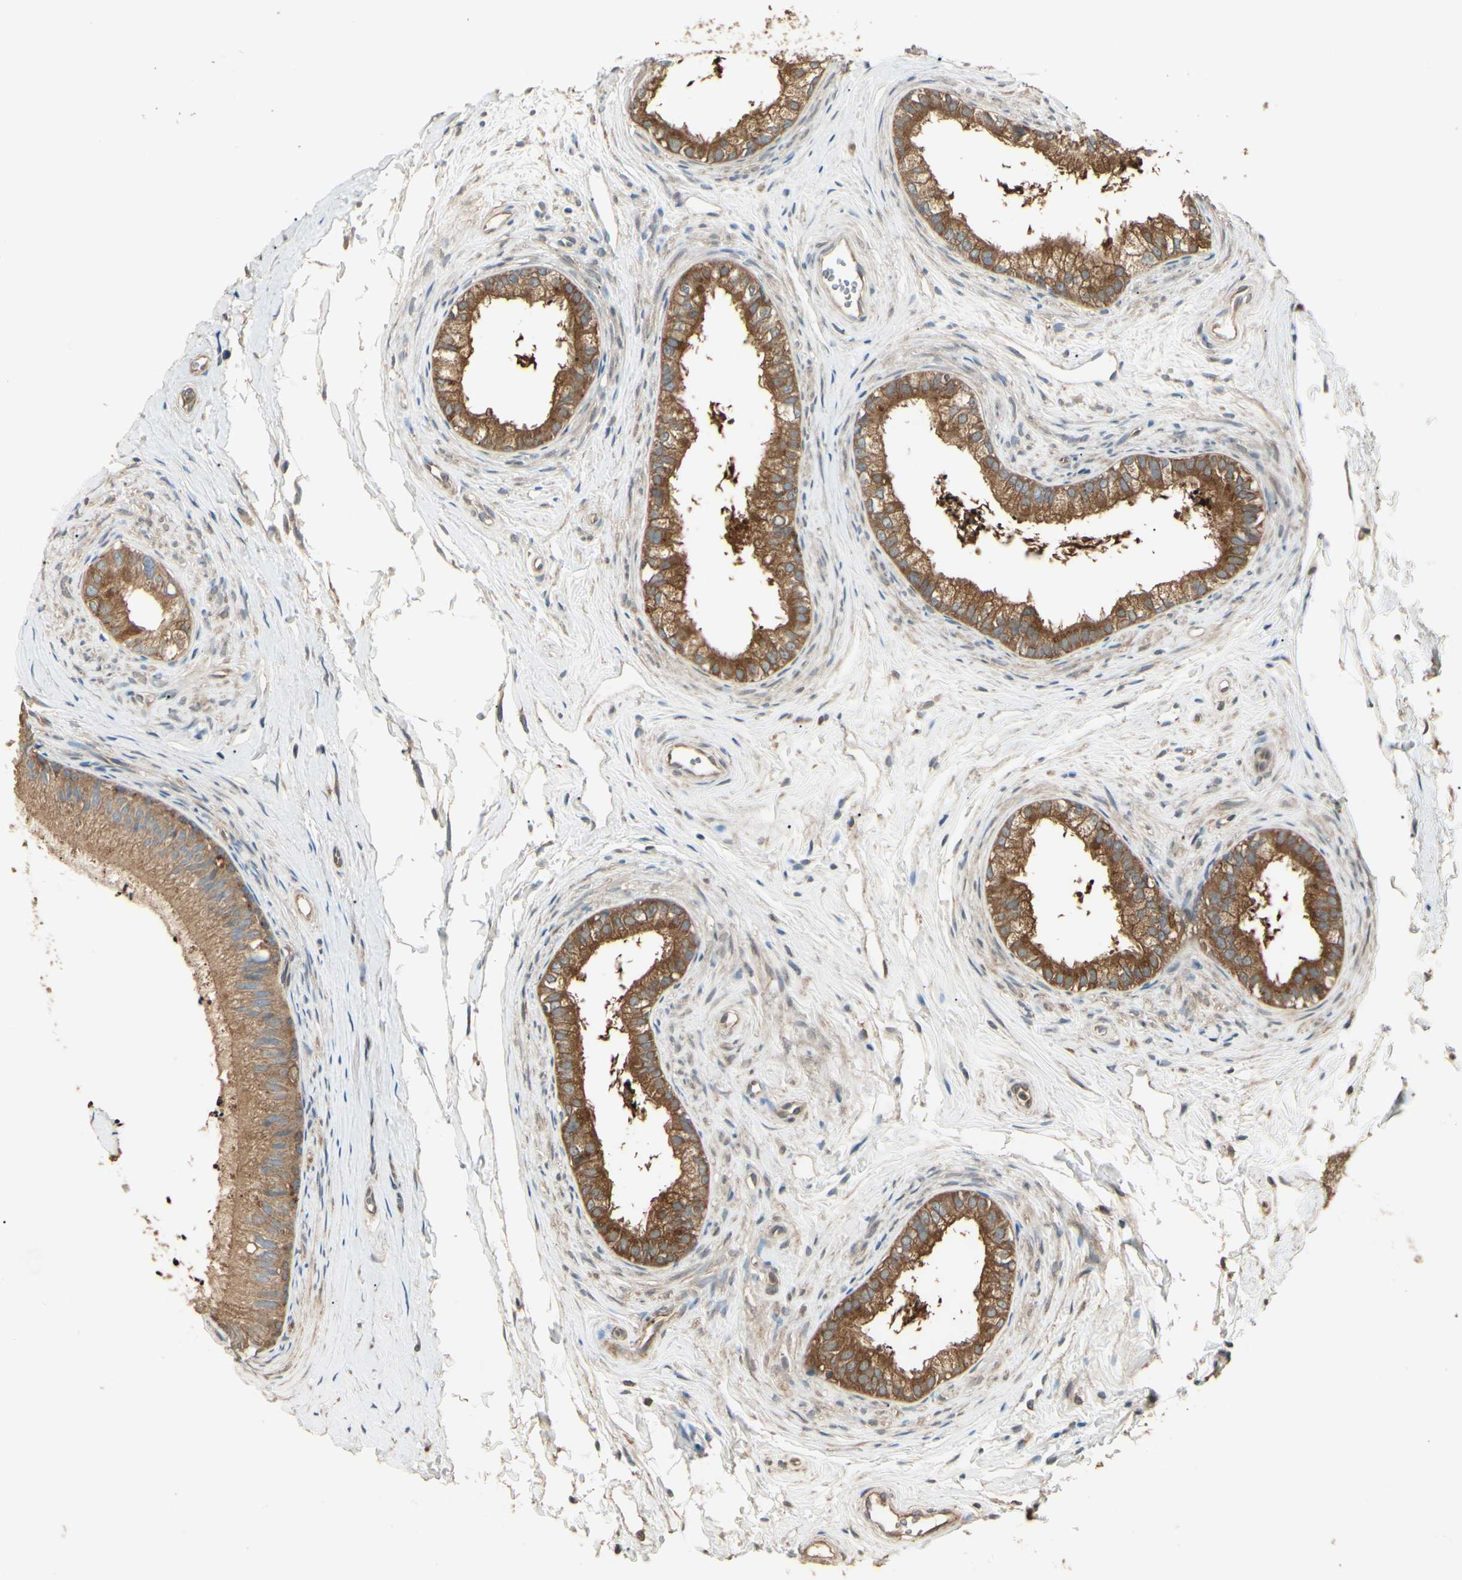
{"staining": {"intensity": "strong", "quantity": ">75%", "location": "cytoplasmic/membranous"}, "tissue": "epididymis", "cell_type": "Glandular cells", "image_type": "normal", "snomed": [{"axis": "morphology", "description": "Normal tissue, NOS"}, {"axis": "topography", "description": "Epididymis"}], "caption": "Immunohistochemical staining of benign epididymis shows high levels of strong cytoplasmic/membranous positivity in about >75% of glandular cells.", "gene": "CCT7", "patient": {"sex": "male", "age": 56}}